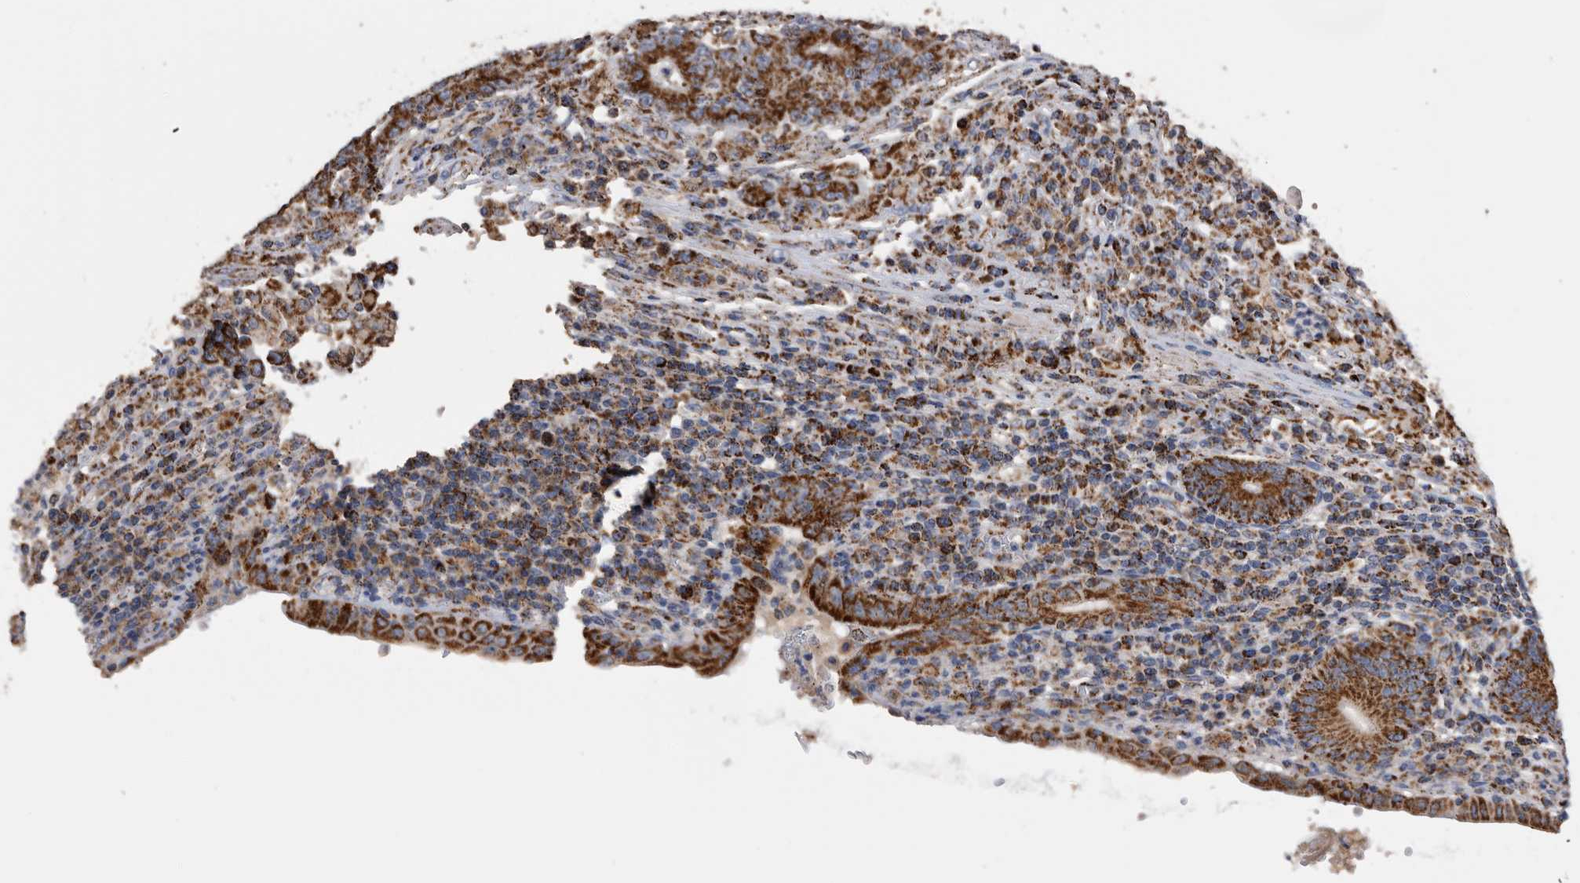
{"staining": {"intensity": "strong", "quantity": ">75%", "location": "cytoplasmic/membranous"}, "tissue": "colorectal cancer", "cell_type": "Tumor cells", "image_type": "cancer", "snomed": [{"axis": "morphology", "description": "Normal tissue, NOS"}, {"axis": "morphology", "description": "Adenocarcinoma, NOS"}, {"axis": "topography", "description": "Colon"}], "caption": "The immunohistochemical stain labels strong cytoplasmic/membranous staining in tumor cells of colorectal adenocarcinoma tissue.", "gene": "WFDC1", "patient": {"sex": "female", "age": 75}}